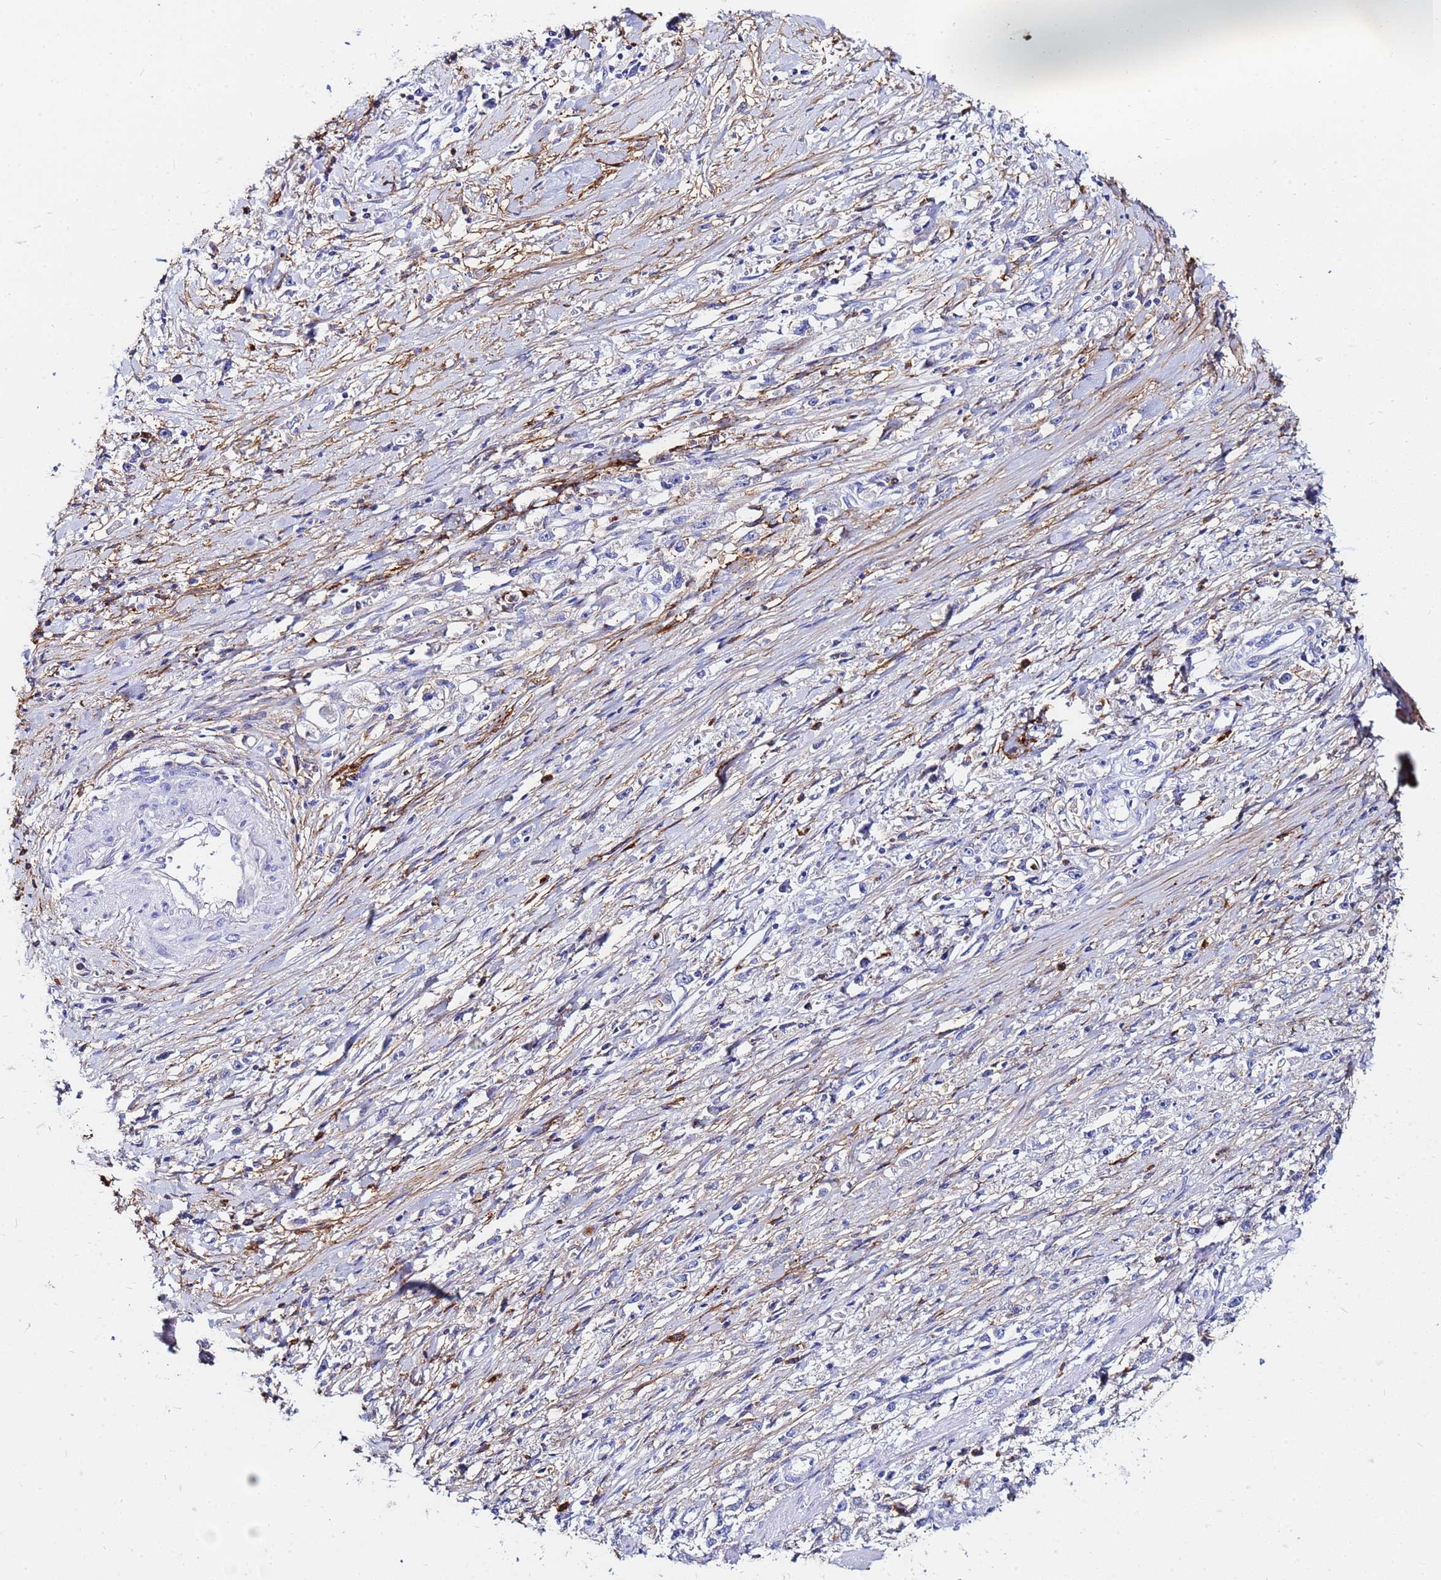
{"staining": {"intensity": "negative", "quantity": "none", "location": "none"}, "tissue": "stomach cancer", "cell_type": "Tumor cells", "image_type": "cancer", "snomed": [{"axis": "morphology", "description": "Adenocarcinoma, NOS"}, {"axis": "topography", "description": "Stomach"}], "caption": "IHC of human adenocarcinoma (stomach) demonstrates no expression in tumor cells. (DAB (3,3'-diaminobenzidine) immunohistochemistry (IHC) visualized using brightfield microscopy, high magnification).", "gene": "BASP1", "patient": {"sex": "female", "age": 59}}